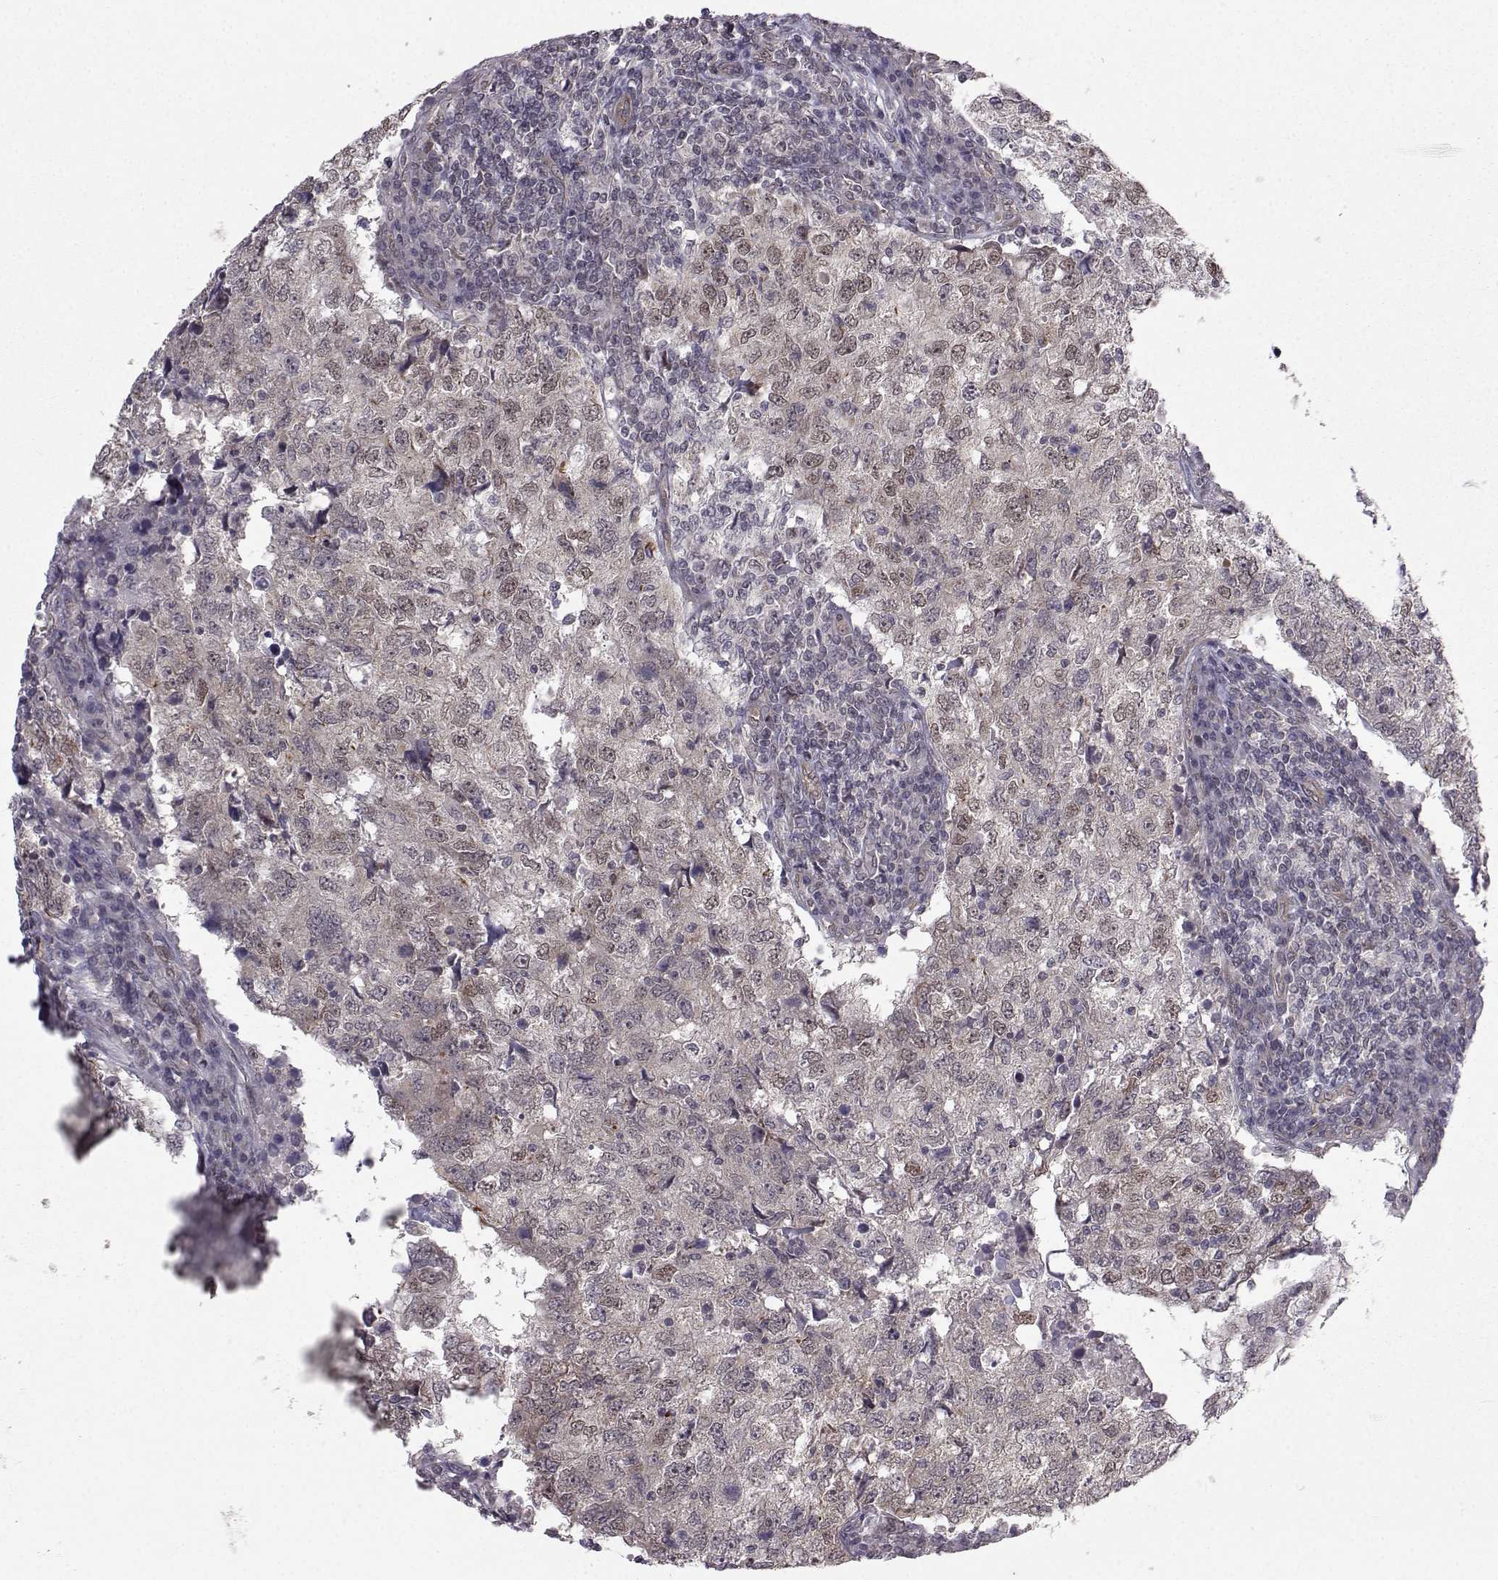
{"staining": {"intensity": "moderate", "quantity": "<25%", "location": "cytoplasmic/membranous,nuclear"}, "tissue": "breast cancer", "cell_type": "Tumor cells", "image_type": "cancer", "snomed": [{"axis": "morphology", "description": "Duct carcinoma"}, {"axis": "topography", "description": "Breast"}], "caption": "DAB immunohistochemical staining of human breast intraductal carcinoma demonstrates moderate cytoplasmic/membranous and nuclear protein positivity in about <25% of tumor cells.", "gene": "PKN2", "patient": {"sex": "female", "age": 30}}